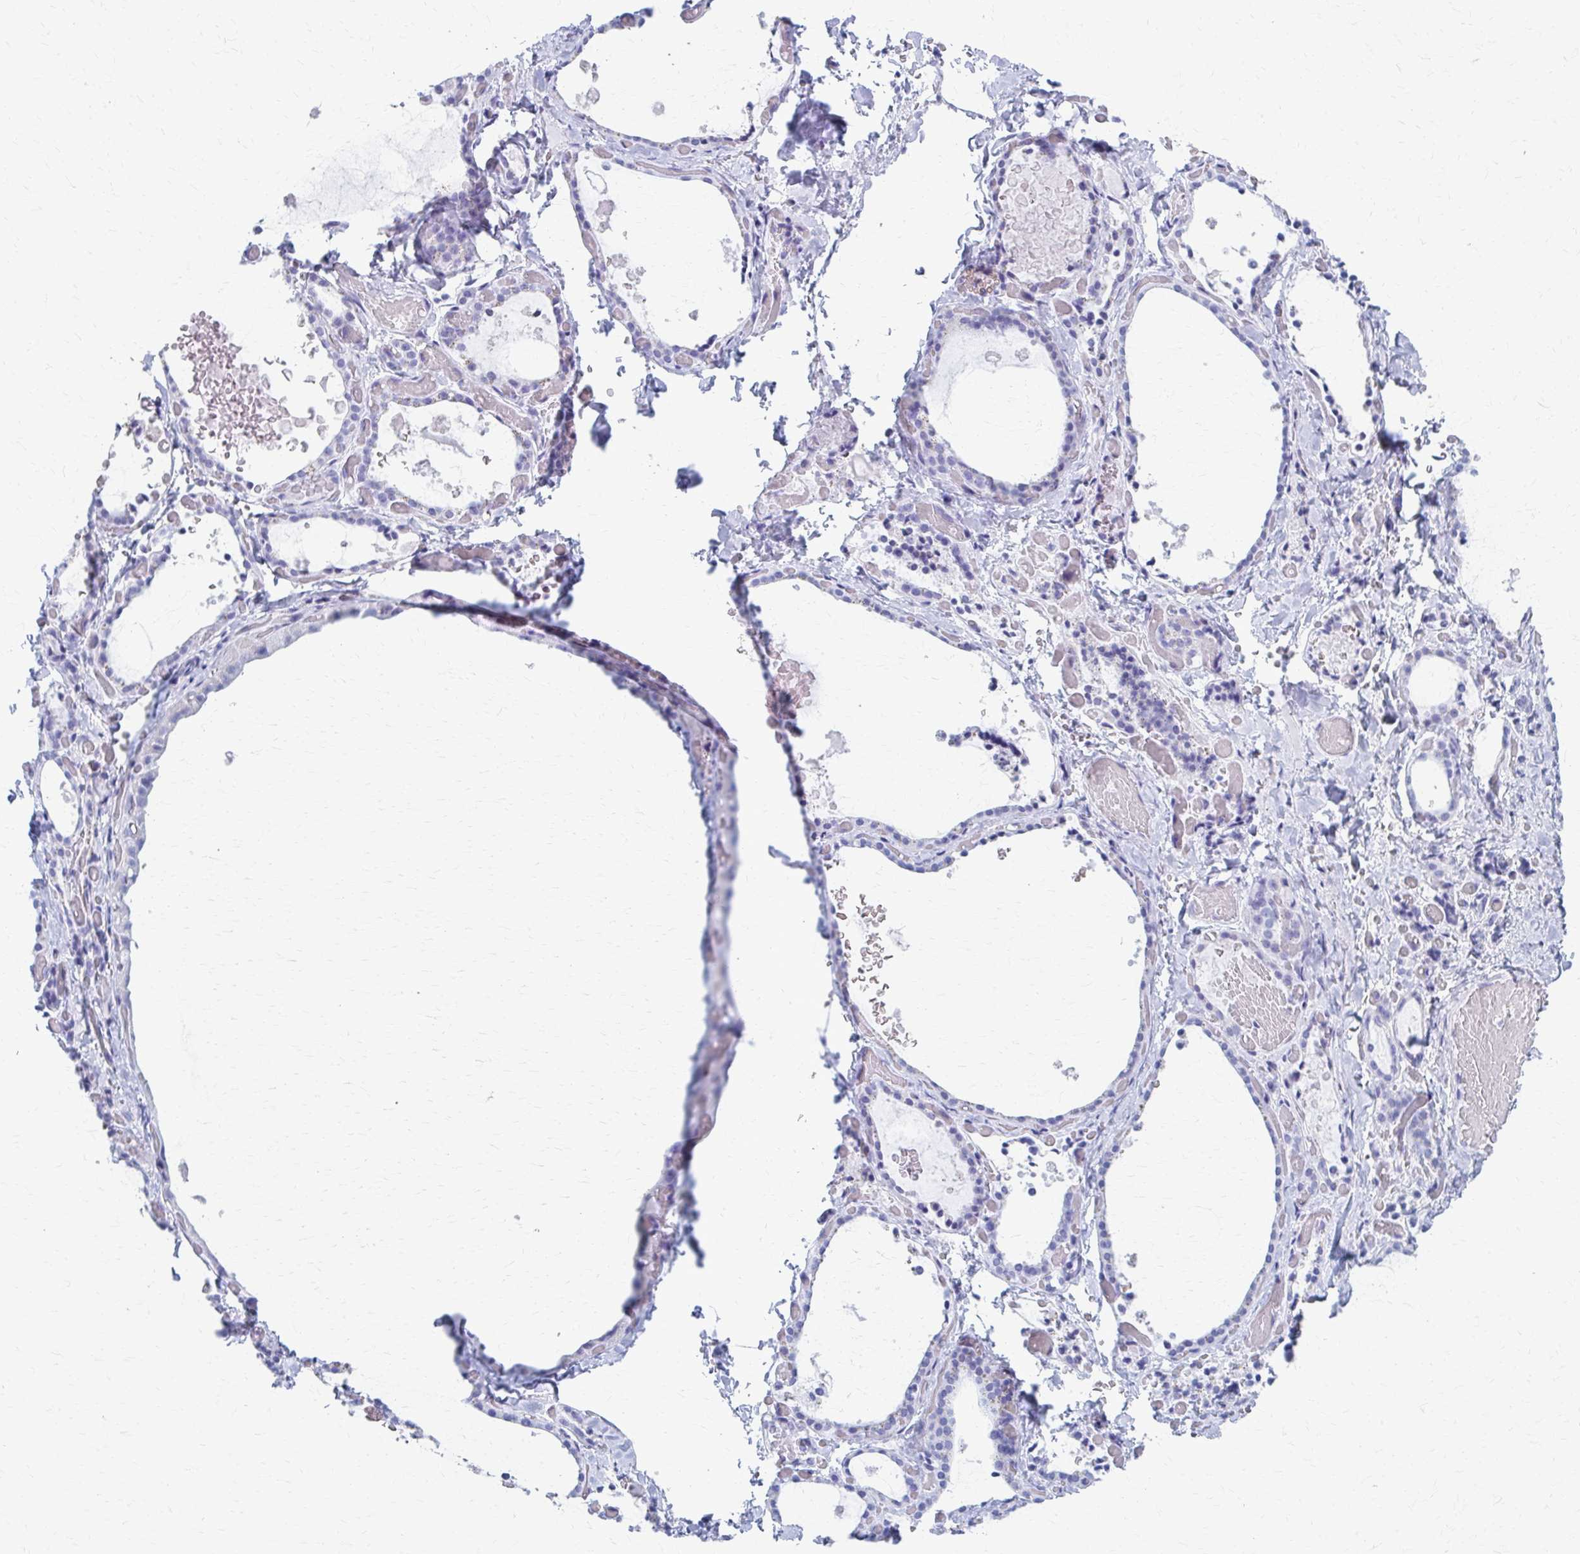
{"staining": {"intensity": "negative", "quantity": "none", "location": "none"}, "tissue": "thyroid gland", "cell_type": "Glandular cells", "image_type": "normal", "snomed": [{"axis": "morphology", "description": "Normal tissue, NOS"}, {"axis": "topography", "description": "Thyroid gland"}], "caption": "The immunohistochemistry (IHC) micrograph has no significant positivity in glandular cells of thyroid gland. Brightfield microscopy of immunohistochemistry stained with DAB (3,3'-diaminobenzidine) (brown) and hematoxylin (blue), captured at high magnification.", "gene": "CELF5", "patient": {"sex": "female", "age": 56}}